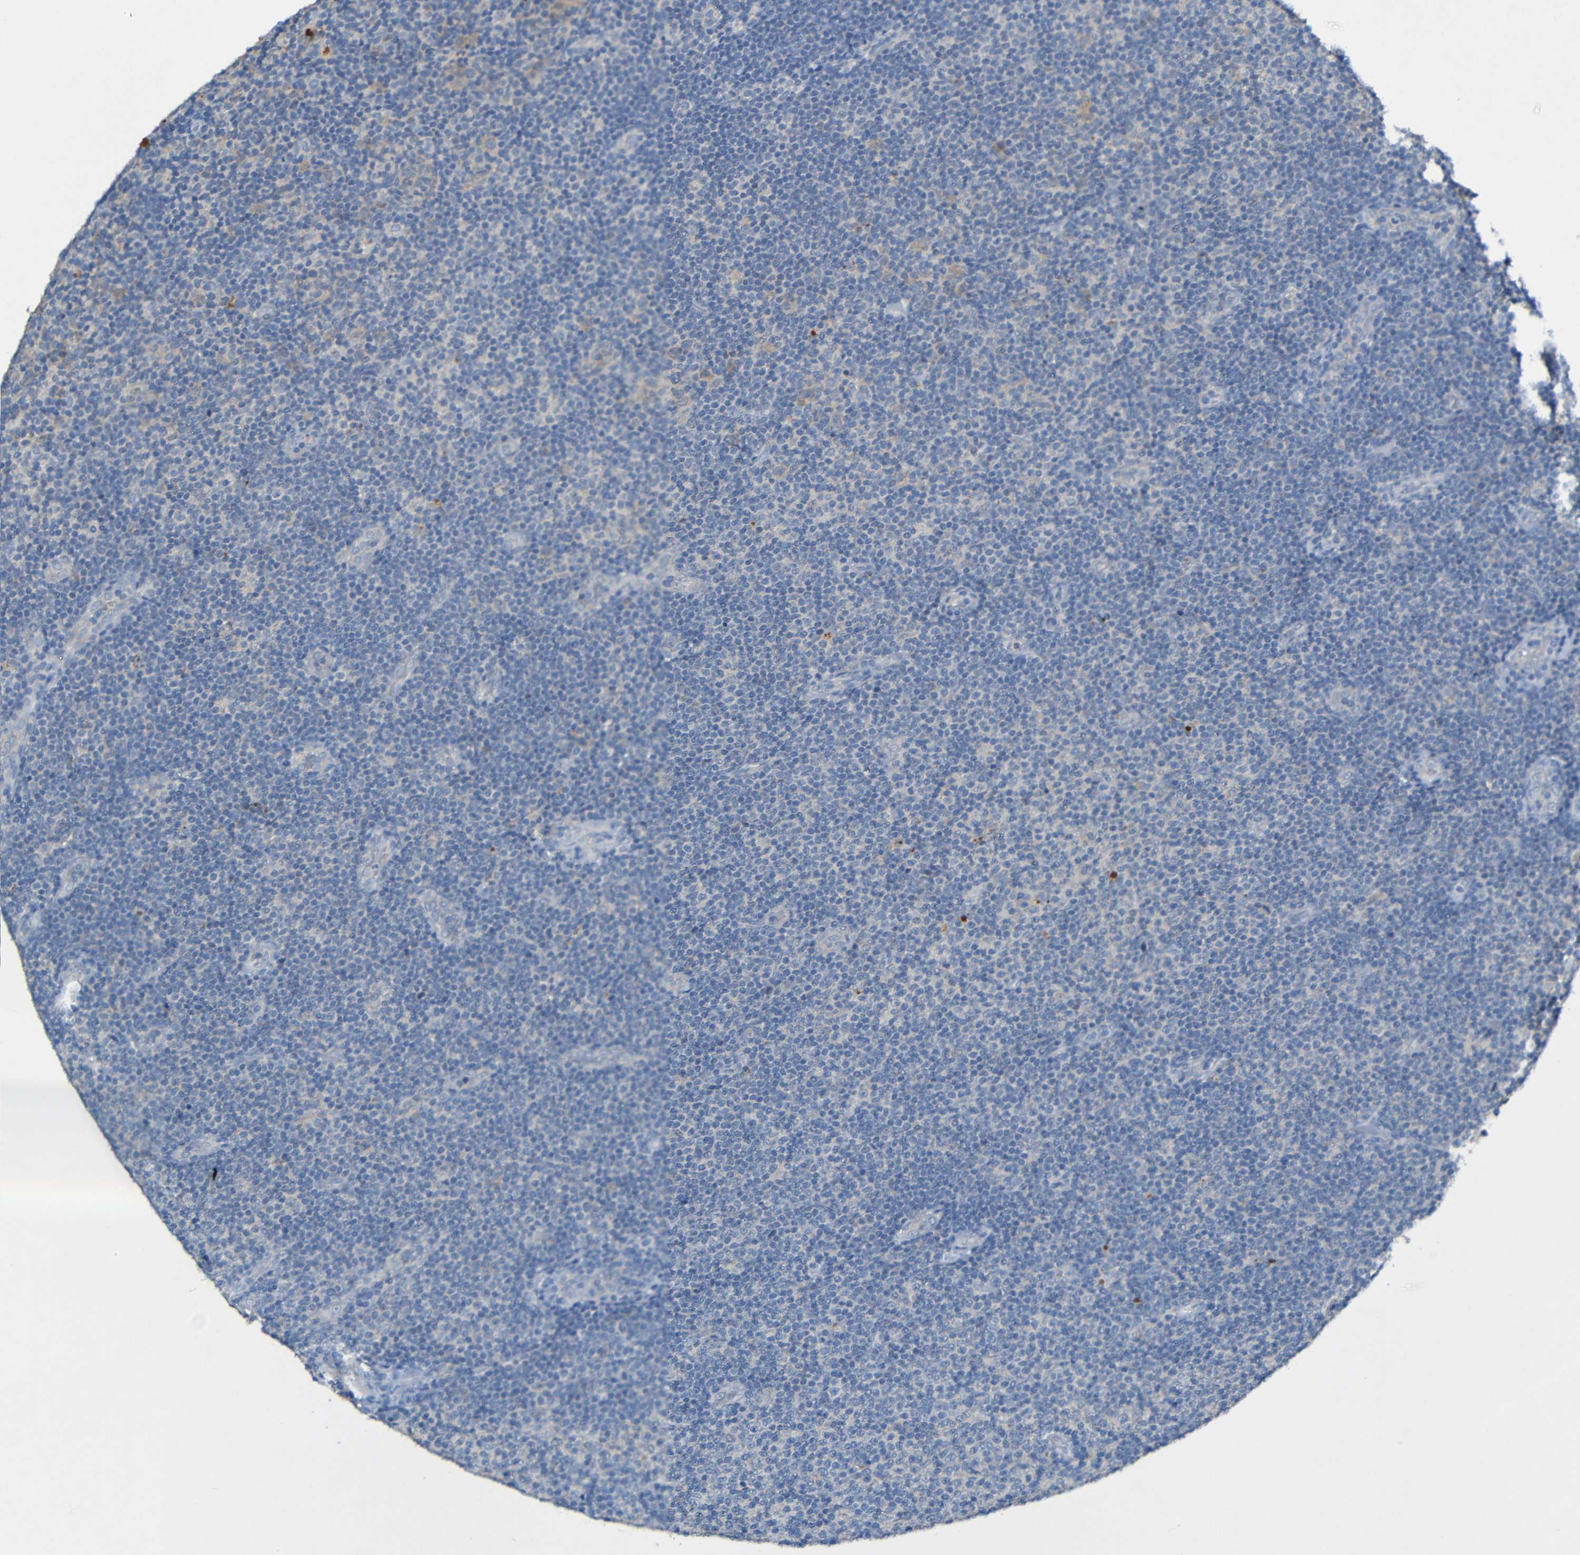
{"staining": {"intensity": "negative", "quantity": "none", "location": "none"}, "tissue": "lymphoma", "cell_type": "Tumor cells", "image_type": "cancer", "snomed": [{"axis": "morphology", "description": "Malignant lymphoma, non-Hodgkin's type, Low grade"}, {"axis": "topography", "description": "Lymph node"}], "caption": "IHC of human low-grade malignant lymphoma, non-Hodgkin's type displays no expression in tumor cells.", "gene": "LRRC70", "patient": {"sex": "male", "age": 83}}